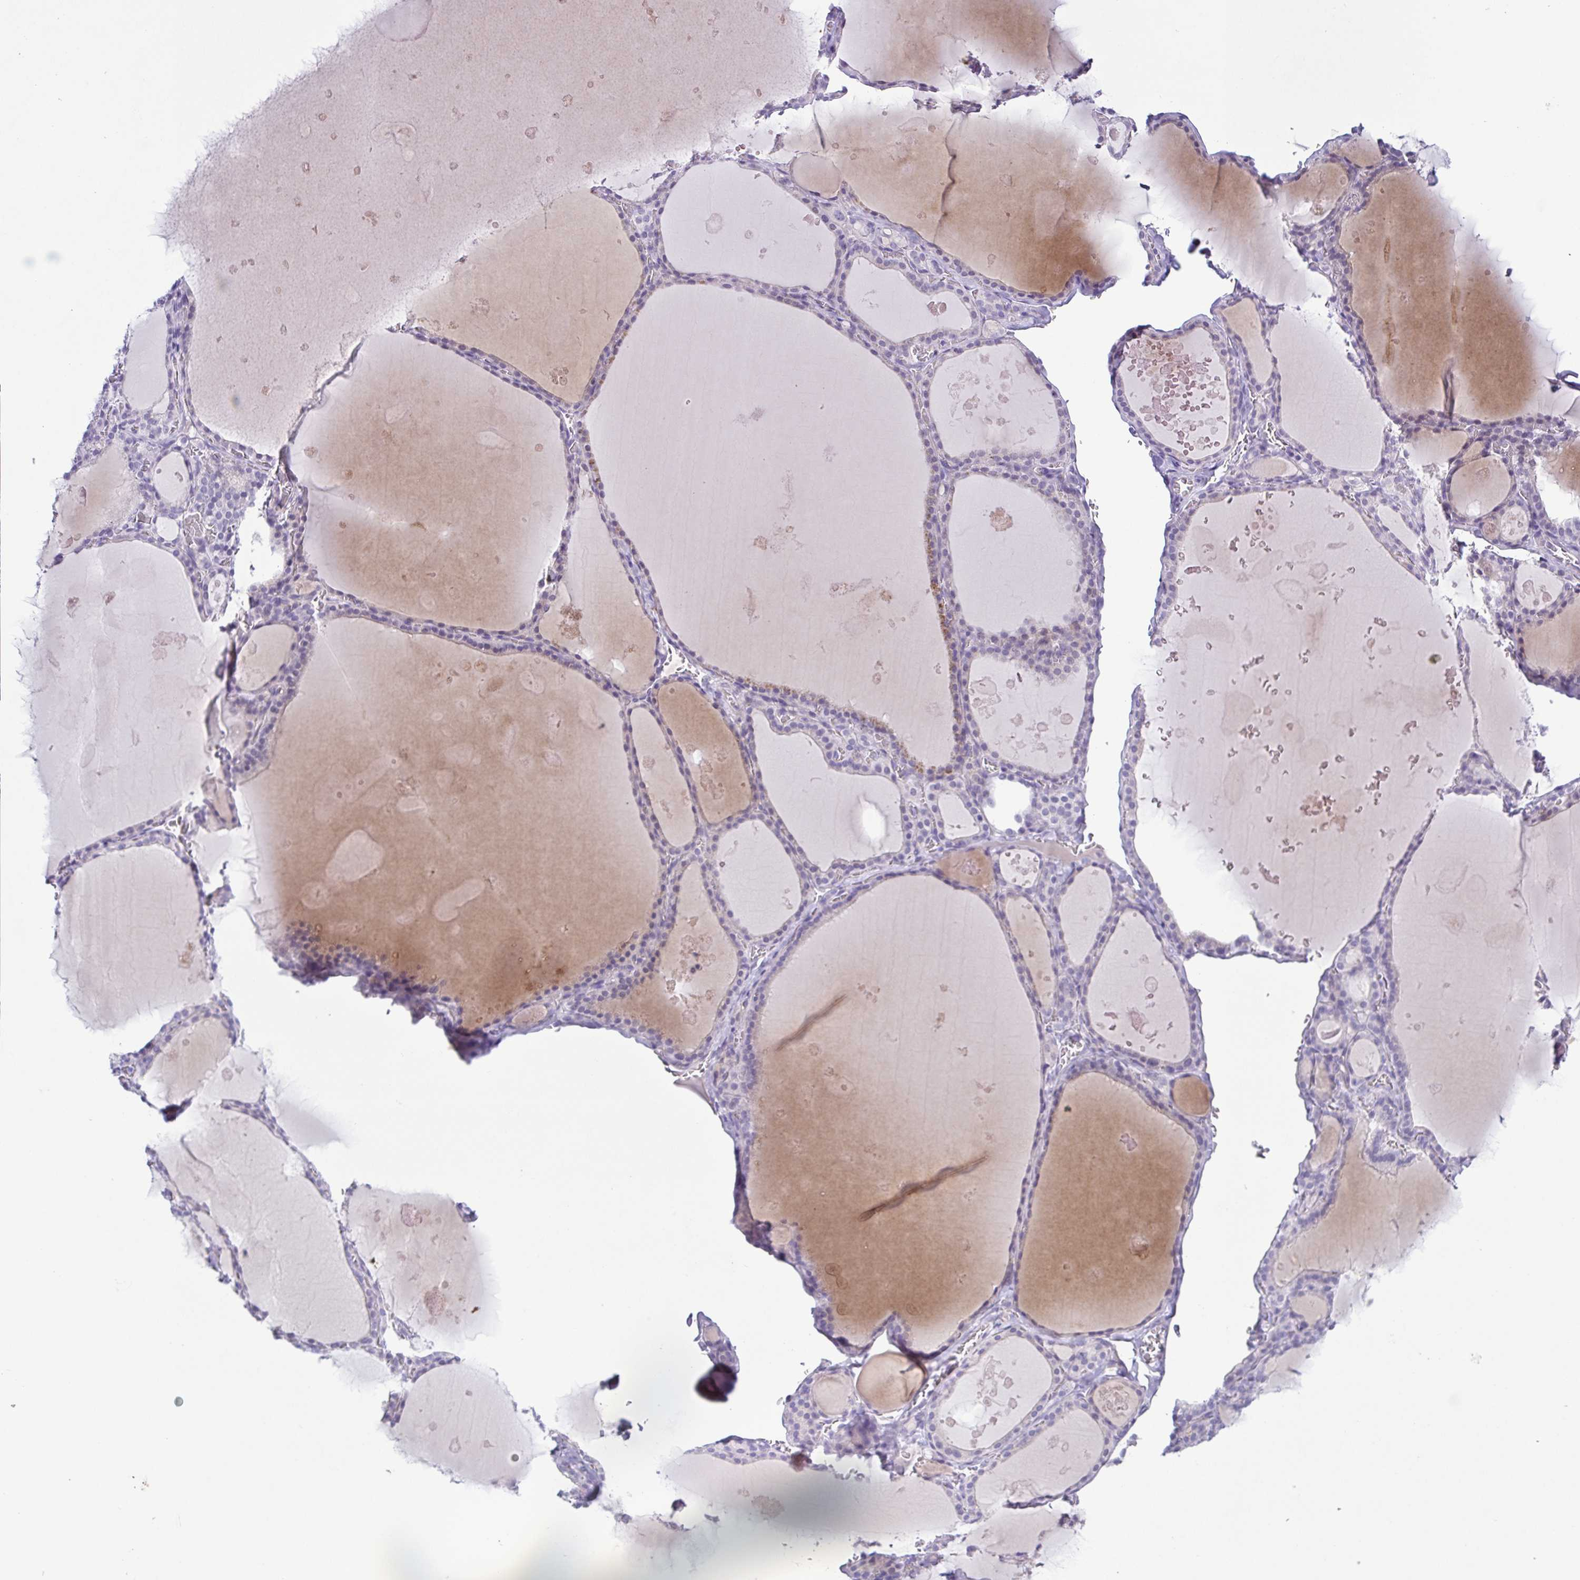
{"staining": {"intensity": "weak", "quantity": "<25%", "location": "cytoplasmic/membranous"}, "tissue": "thyroid gland", "cell_type": "Glandular cells", "image_type": "normal", "snomed": [{"axis": "morphology", "description": "Normal tissue, NOS"}, {"axis": "topography", "description": "Thyroid gland"}], "caption": "DAB immunohistochemical staining of normal thyroid gland reveals no significant positivity in glandular cells. (DAB (3,3'-diaminobenzidine) immunohistochemistry visualized using brightfield microscopy, high magnification).", "gene": "TERT", "patient": {"sex": "male", "age": 56}}